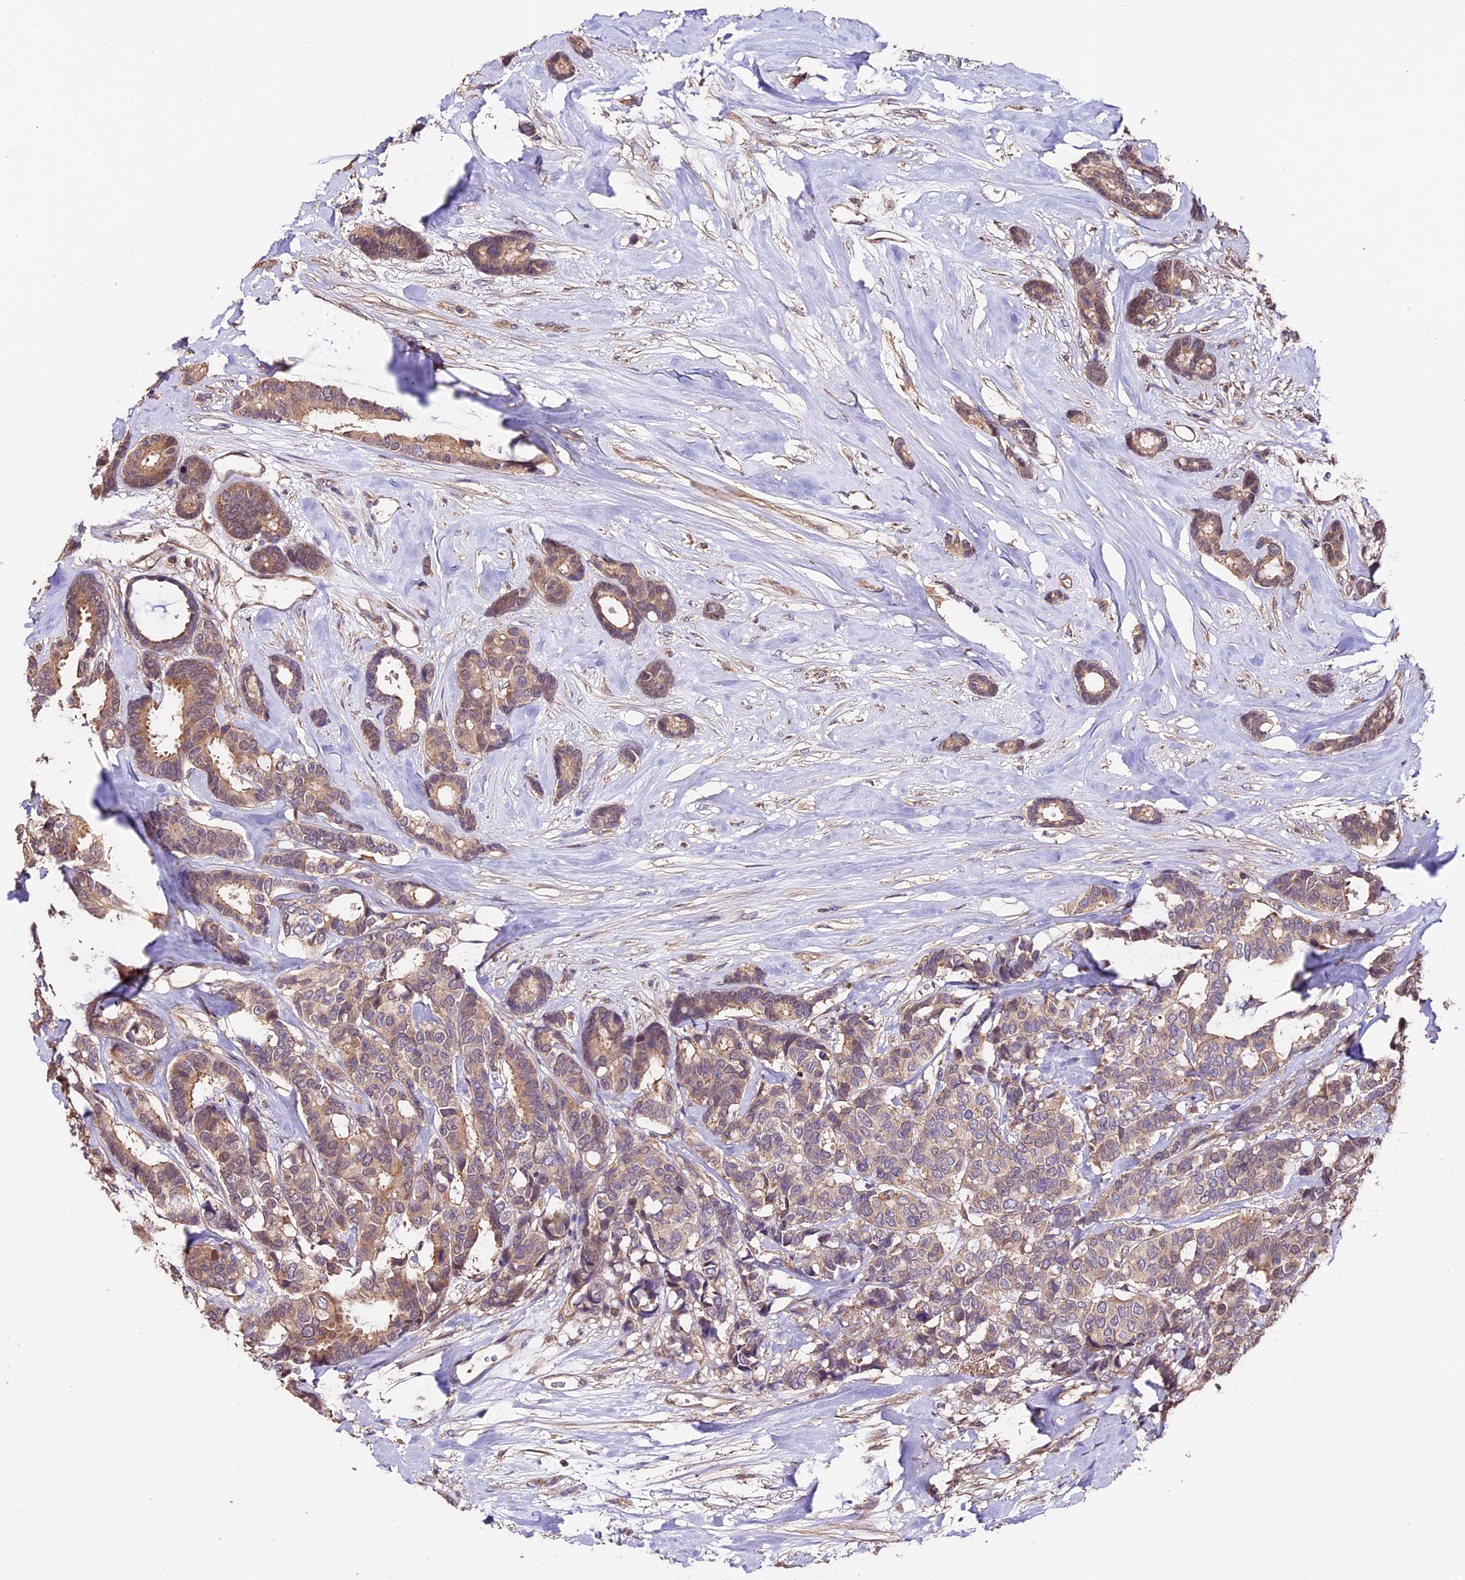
{"staining": {"intensity": "weak", "quantity": ">75%", "location": "cytoplasmic/membranous,nuclear"}, "tissue": "breast cancer", "cell_type": "Tumor cells", "image_type": "cancer", "snomed": [{"axis": "morphology", "description": "Duct carcinoma"}, {"axis": "topography", "description": "Breast"}], "caption": "IHC of human breast infiltrating ductal carcinoma demonstrates low levels of weak cytoplasmic/membranous and nuclear expression in about >75% of tumor cells. Nuclei are stained in blue.", "gene": "CES3", "patient": {"sex": "female", "age": 87}}